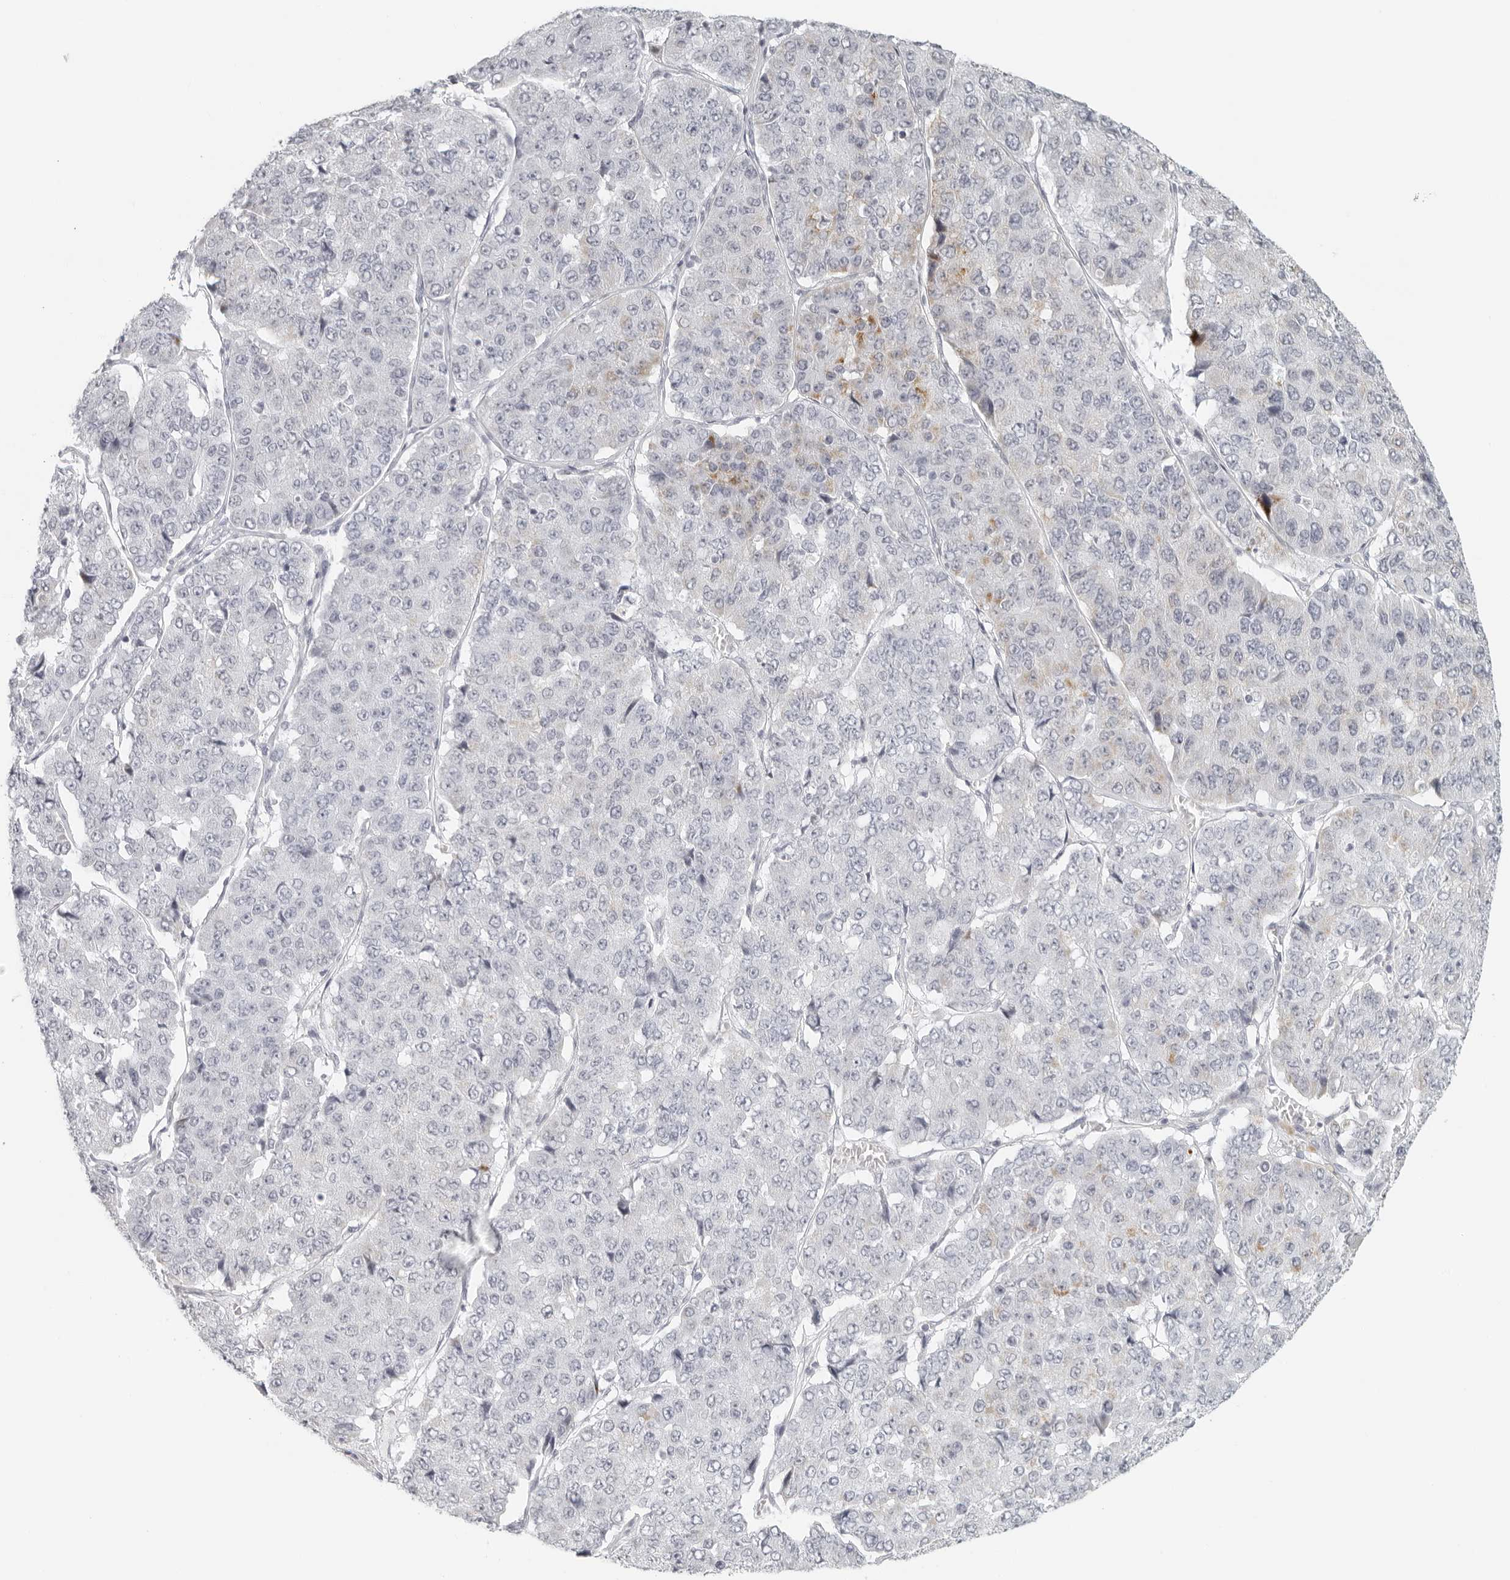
{"staining": {"intensity": "weak", "quantity": "<25%", "location": "cytoplasmic/membranous"}, "tissue": "pancreatic cancer", "cell_type": "Tumor cells", "image_type": "cancer", "snomed": [{"axis": "morphology", "description": "Adenocarcinoma, NOS"}, {"axis": "topography", "description": "Pancreas"}], "caption": "A high-resolution image shows immunohistochemistry staining of adenocarcinoma (pancreatic), which displays no significant expression in tumor cells.", "gene": "RPS6KC1", "patient": {"sex": "male", "age": 50}}